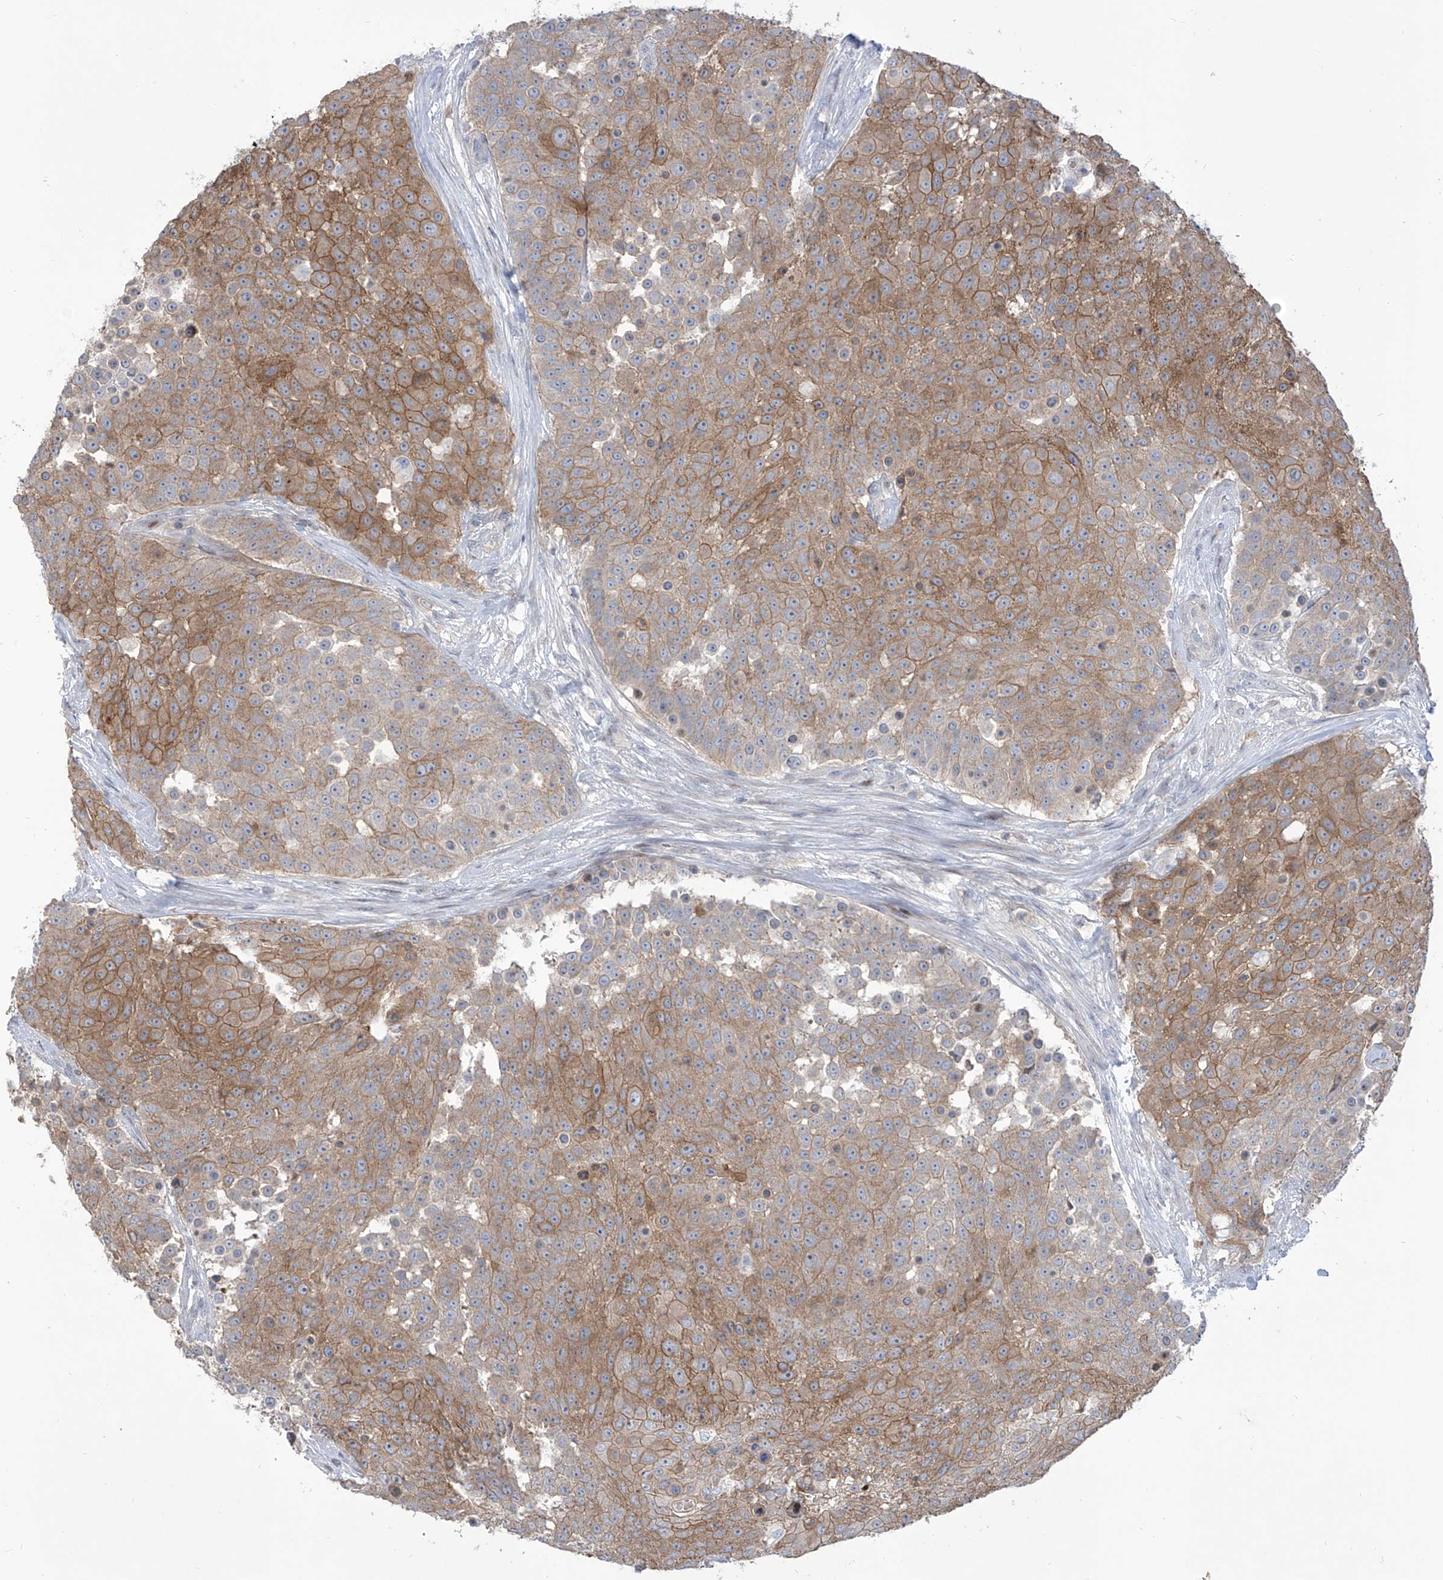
{"staining": {"intensity": "moderate", "quantity": ">75%", "location": "cytoplasmic/membranous"}, "tissue": "urothelial cancer", "cell_type": "Tumor cells", "image_type": "cancer", "snomed": [{"axis": "morphology", "description": "Urothelial carcinoma, High grade"}, {"axis": "topography", "description": "Urinary bladder"}], "caption": "Urothelial cancer stained for a protein demonstrates moderate cytoplasmic/membranous positivity in tumor cells.", "gene": "LRRC1", "patient": {"sex": "female", "age": 63}}